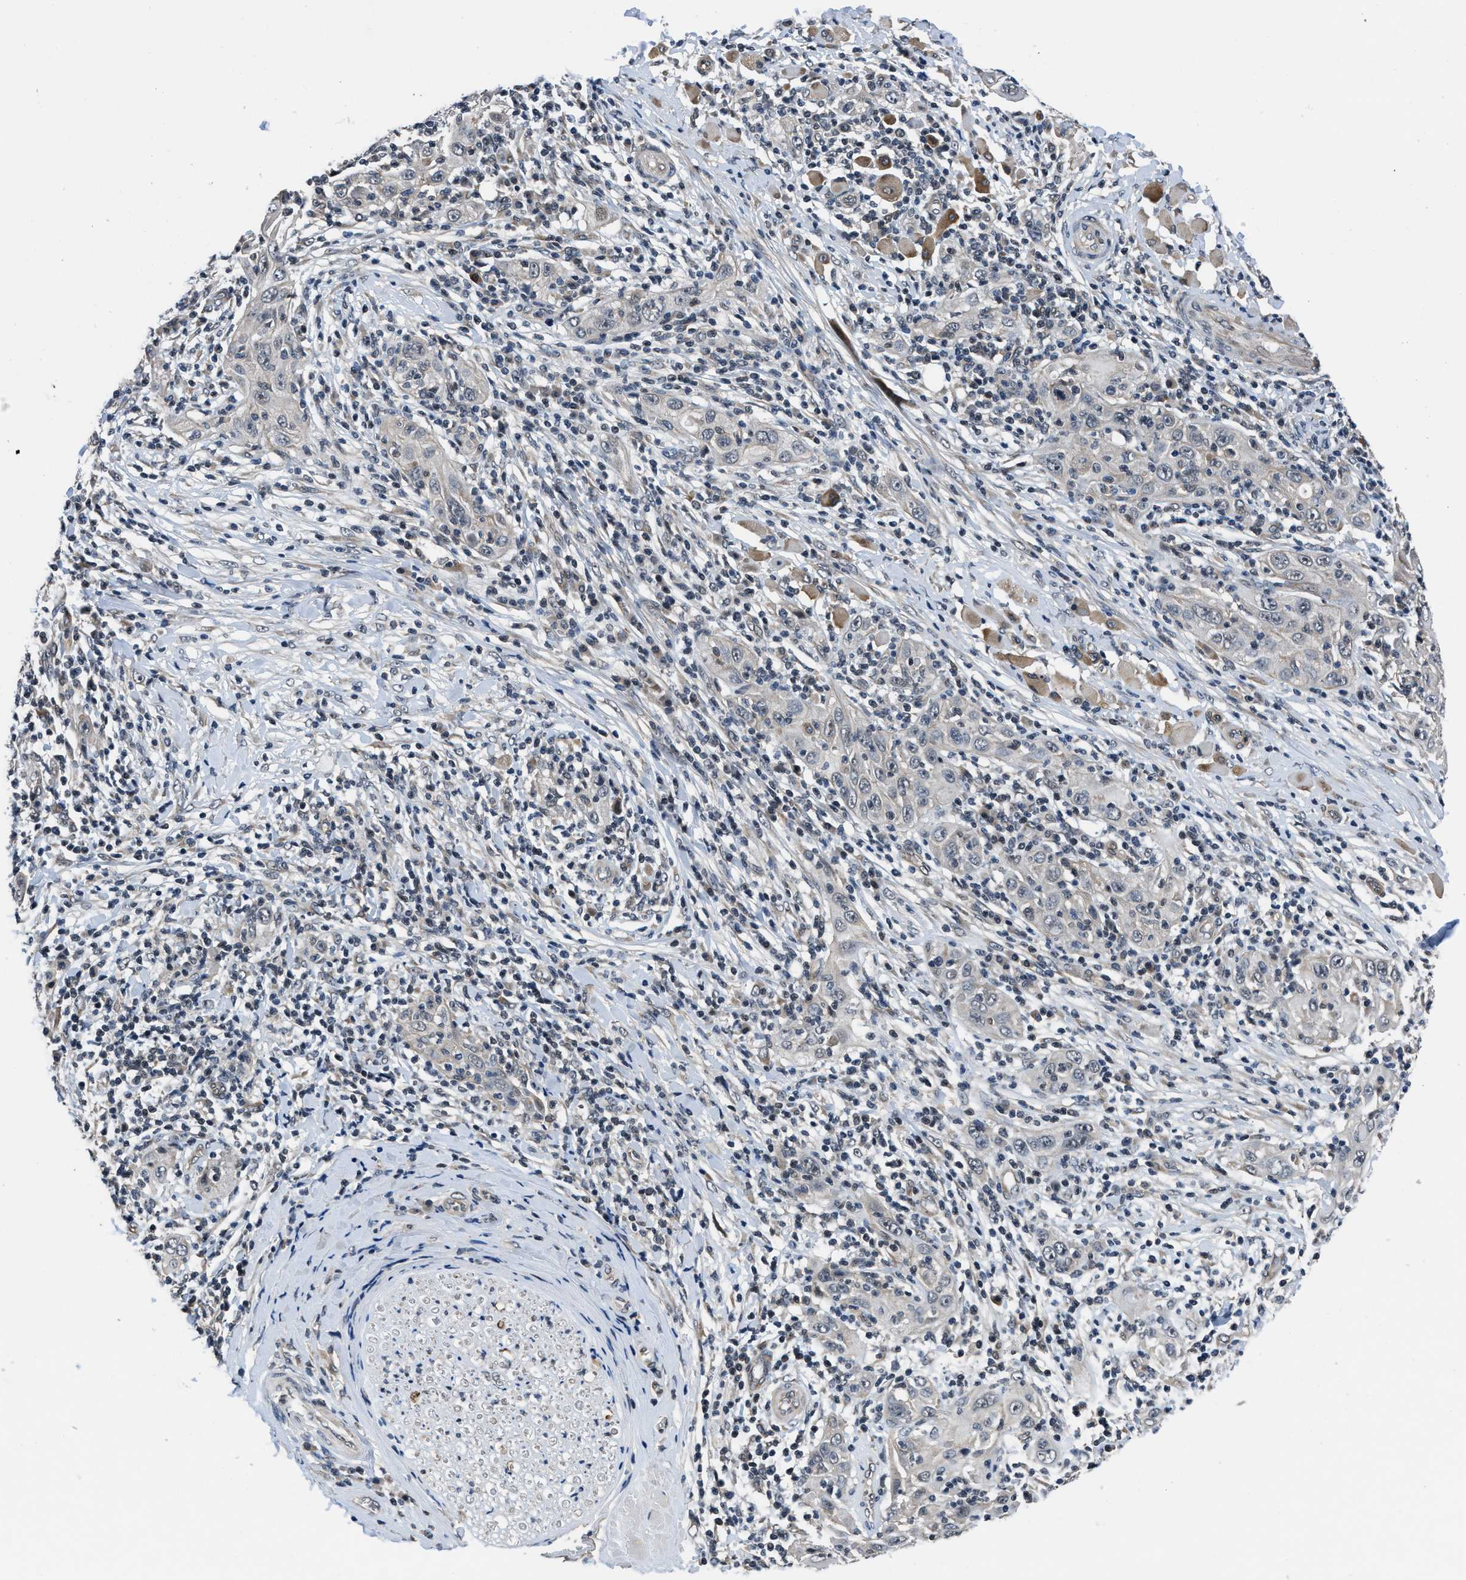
{"staining": {"intensity": "weak", "quantity": "<25%", "location": "nuclear"}, "tissue": "skin cancer", "cell_type": "Tumor cells", "image_type": "cancer", "snomed": [{"axis": "morphology", "description": "Squamous cell carcinoma, NOS"}, {"axis": "topography", "description": "Skin"}], "caption": "This micrograph is of skin squamous cell carcinoma stained with immunohistochemistry (IHC) to label a protein in brown with the nuclei are counter-stained blue. There is no expression in tumor cells.", "gene": "SETD5", "patient": {"sex": "female", "age": 88}}